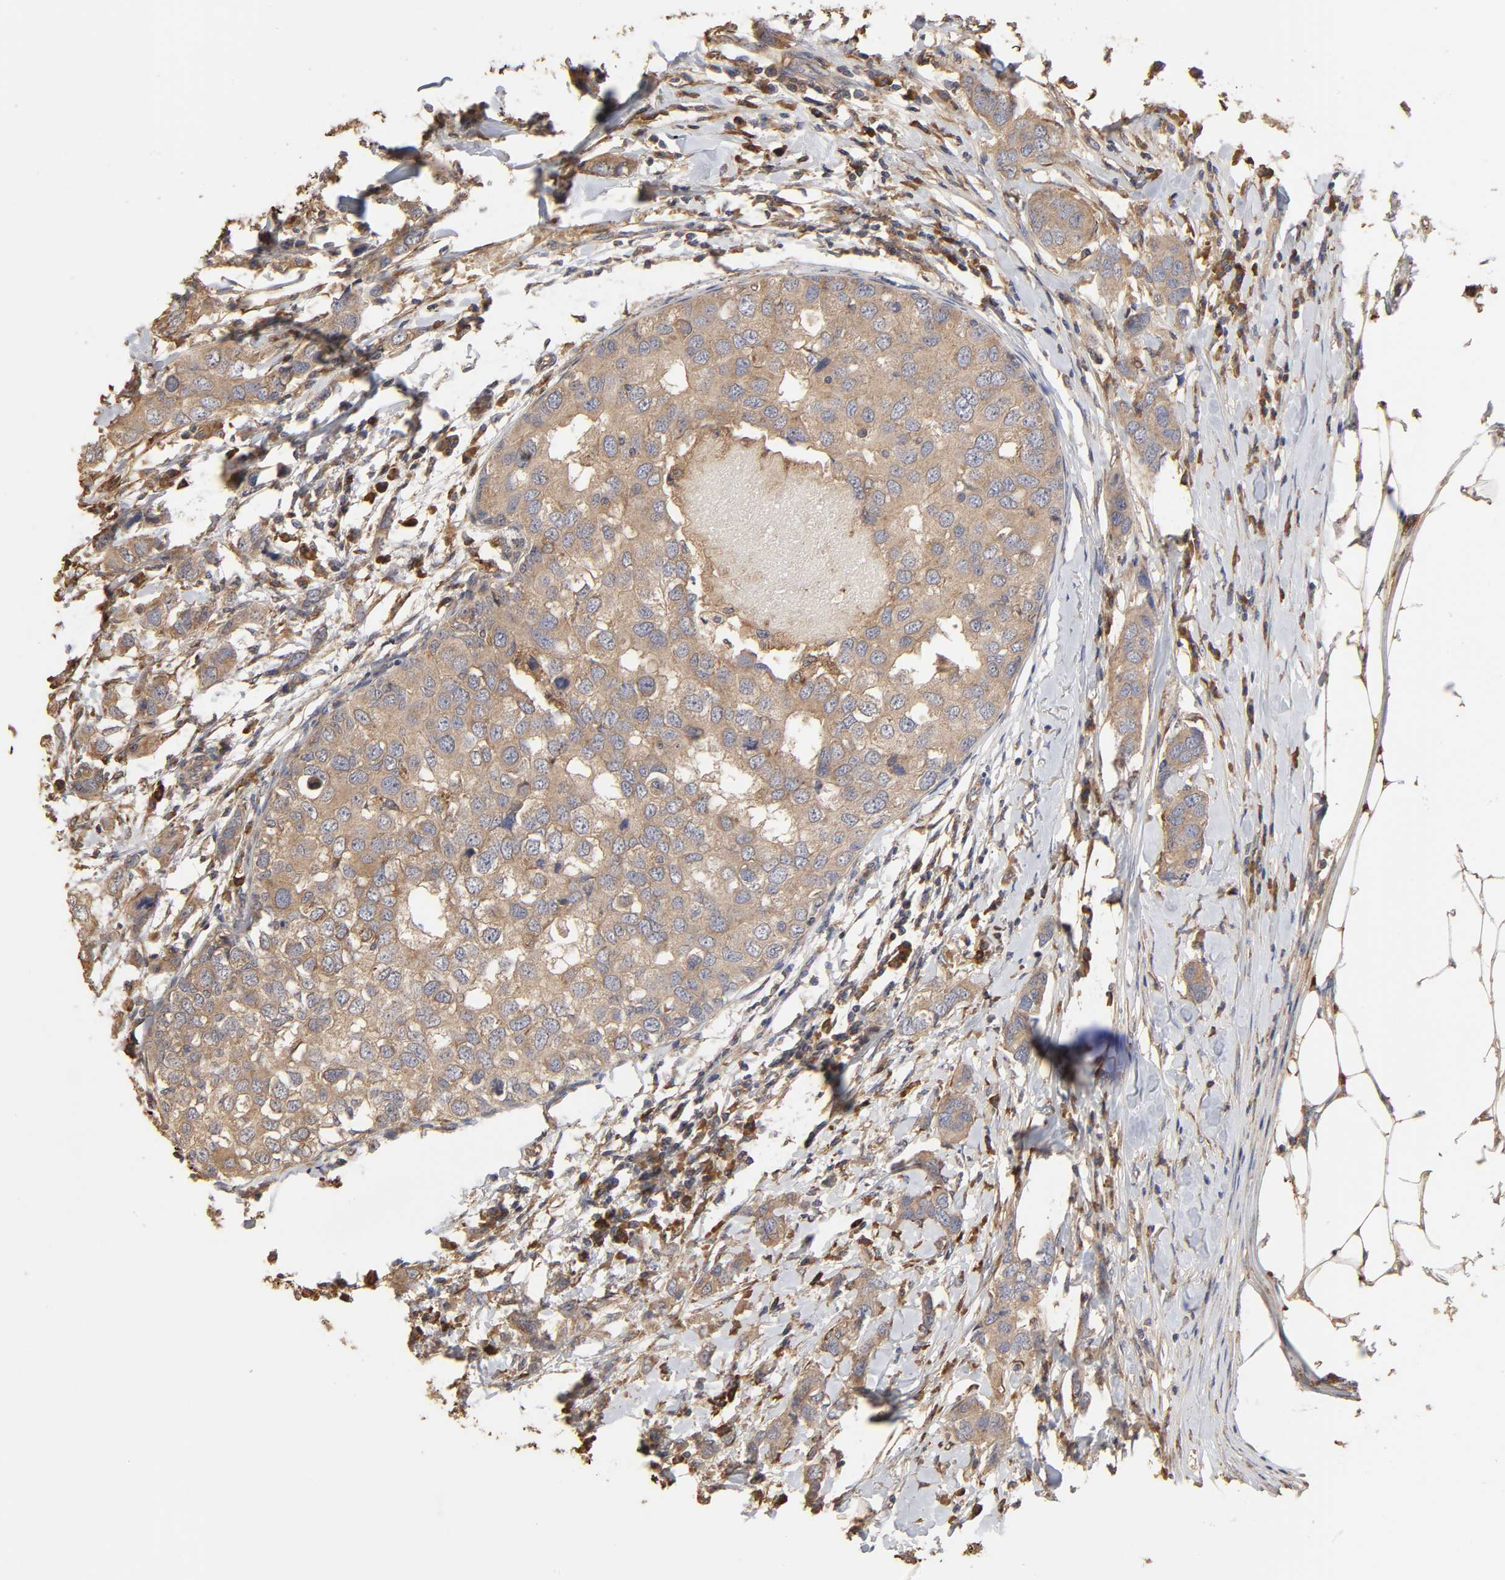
{"staining": {"intensity": "weak", "quantity": ">75%", "location": "cytoplasmic/membranous"}, "tissue": "breast cancer", "cell_type": "Tumor cells", "image_type": "cancer", "snomed": [{"axis": "morphology", "description": "Duct carcinoma"}, {"axis": "topography", "description": "Breast"}], "caption": "DAB (3,3'-diaminobenzidine) immunohistochemical staining of breast cancer exhibits weak cytoplasmic/membranous protein positivity in approximately >75% of tumor cells.", "gene": "EIF4G2", "patient": {"sex": "female", "age": 50}}